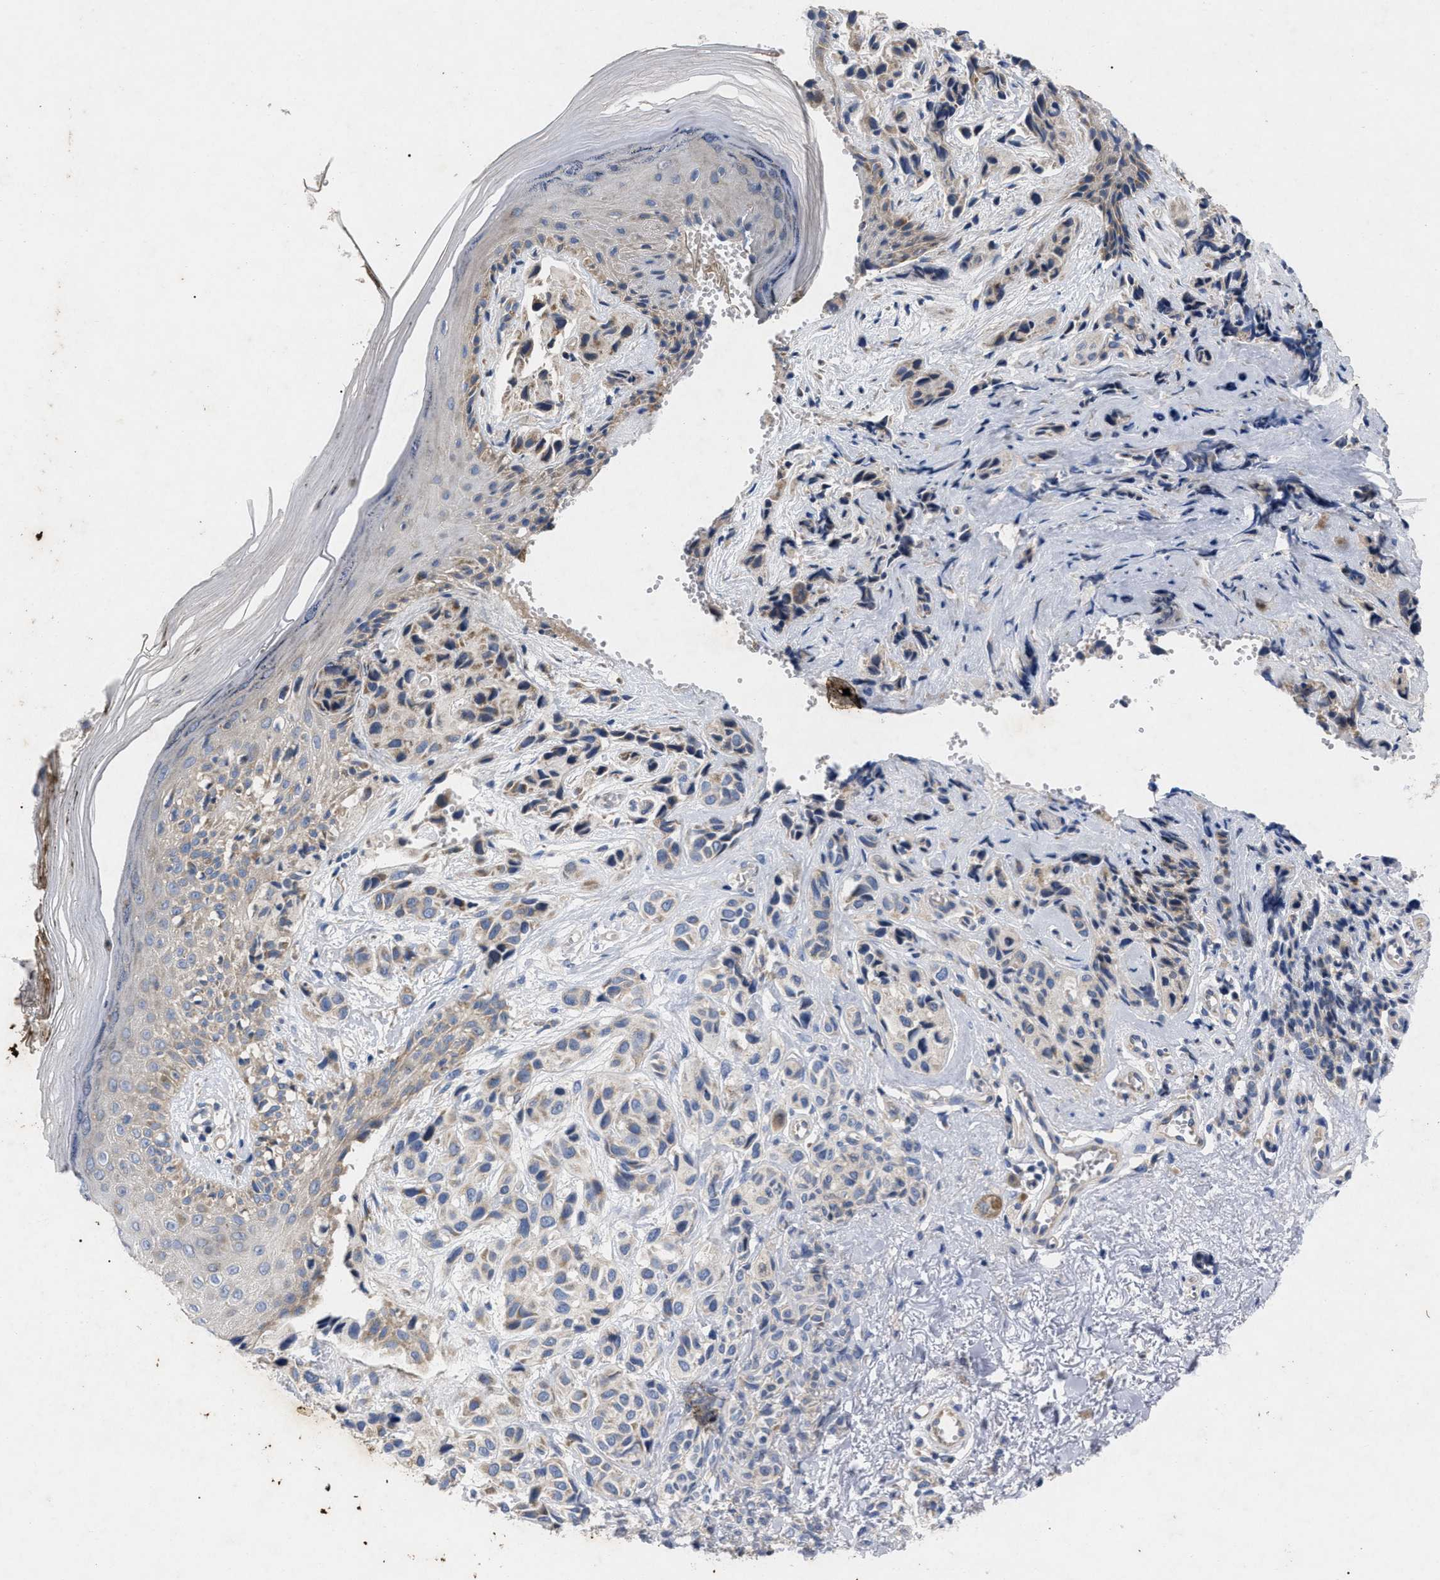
{"staining": {"intensity": "moderate", "quantity": "<25%", "location": "cytoplasmic/membranous"}, "tissue": "melanoma", "cell_type": "Tumor cells", "image_type": "cancer", "snomed": [{"axis": "morphology", "description": "Malignant melanoma, NOS"}, {"axis": "topography", "description": "Skin"}], "caption": "Malignant melanoma stained with IHC displays moderate cytoplasmic/membranous staining in approximately <25% of tumor cells. The staining is performed using DAB (3,3'-diaminobenzidine) brown chromogen to label protein expression. The nuclei are counter-stained blue using hematoxylin.", "gene": "VIP", "patient": {"sex": "female", "age": 58}}